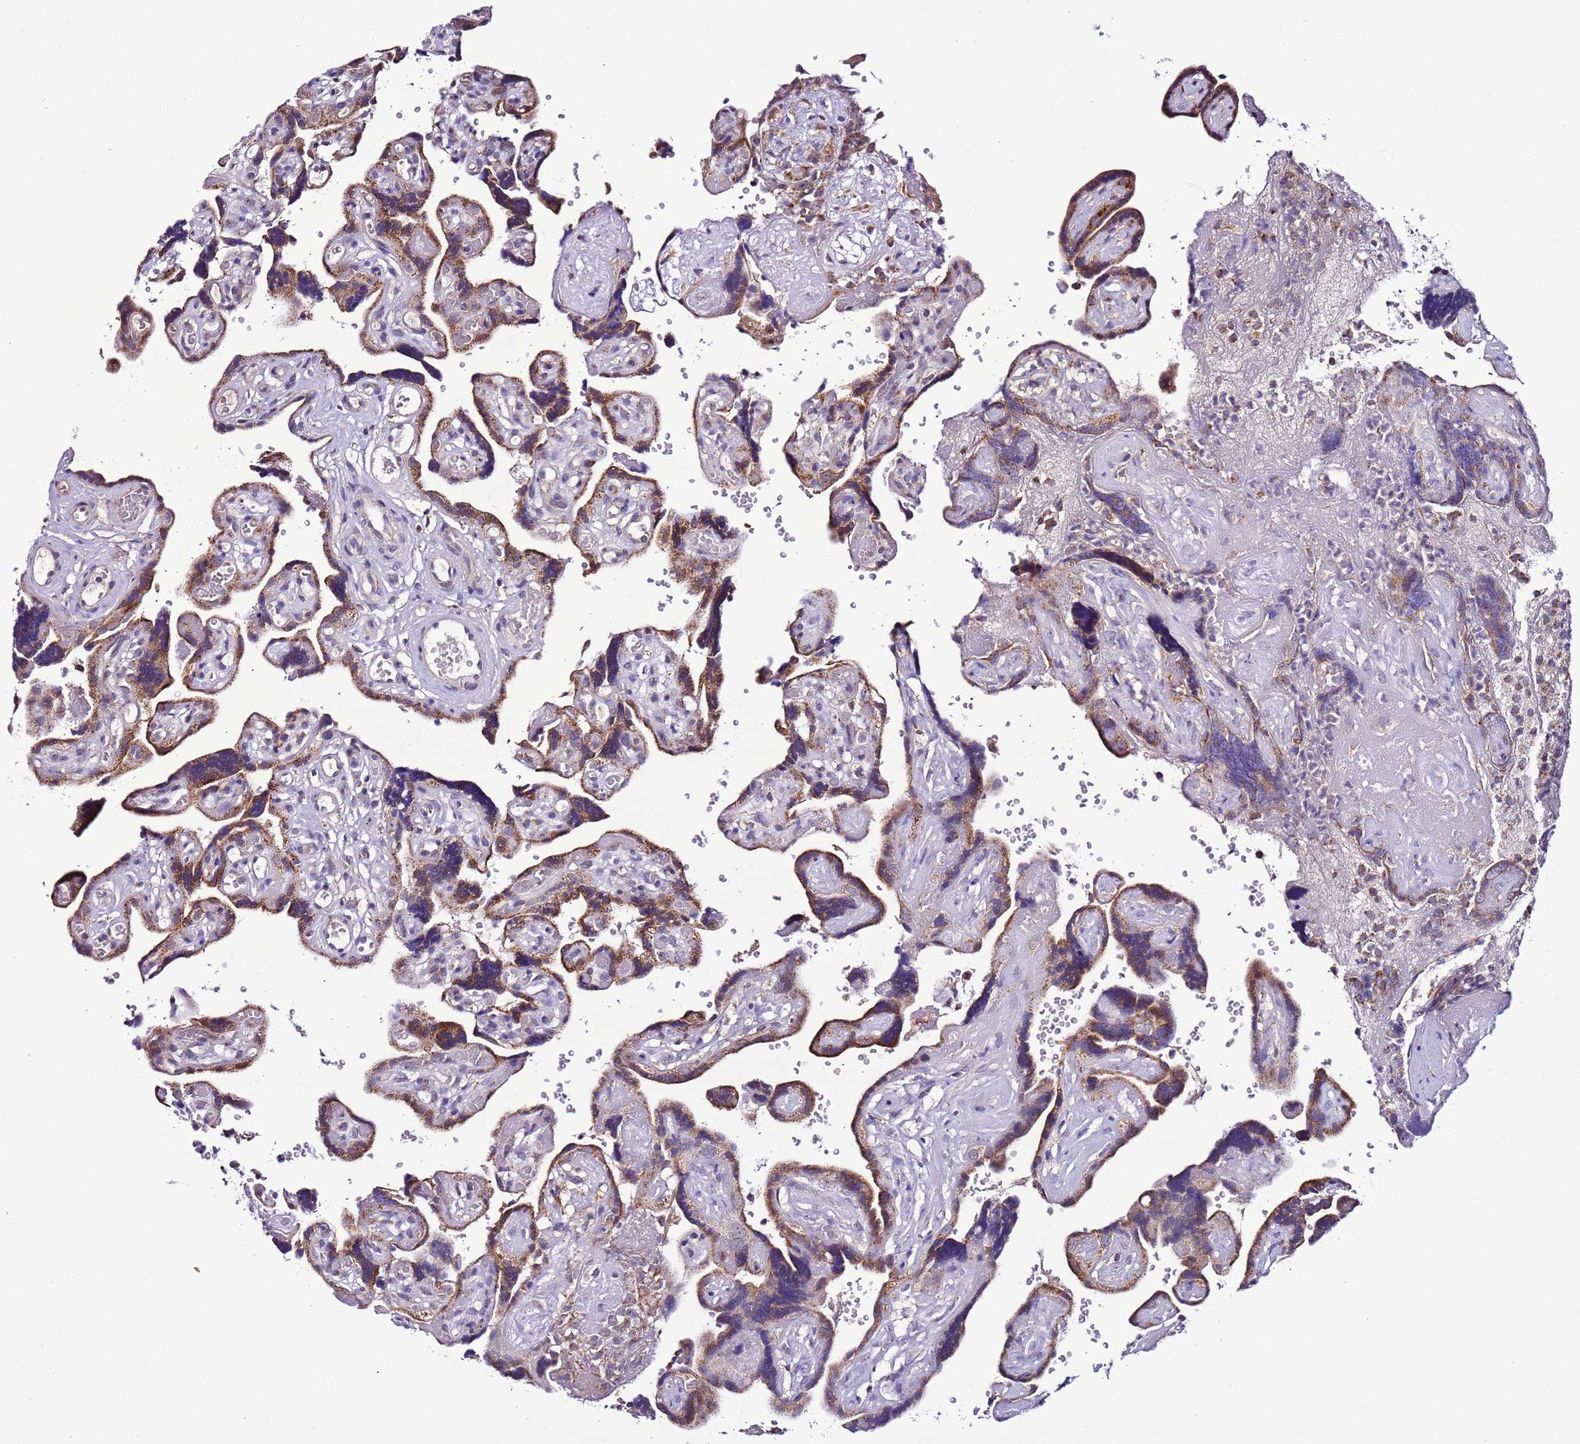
{"staining": {"intensity": "weak", "quantity": "25%-75%", "location": "cytoplasmic/membranous"}, "tissue": "placenta", "cell_type": "Decidual cells", "image_type": "normal", "snomed": [{"axis": "morphology", "description": "Normal tissue, NOS"}, {"axis": "topography", "description": "Placenta"}], "caption": "Immunohistochemical staining of benign placenta reveals 25%-75% levels of weak cytoplasmic/membranous protein staining in approximately 25%-75% of decidual cells. (Brightfield microscopy of DAB IHC at high magnification).", "gene": "UEVLD", "patient": {"sex": "female", "age": 30}}